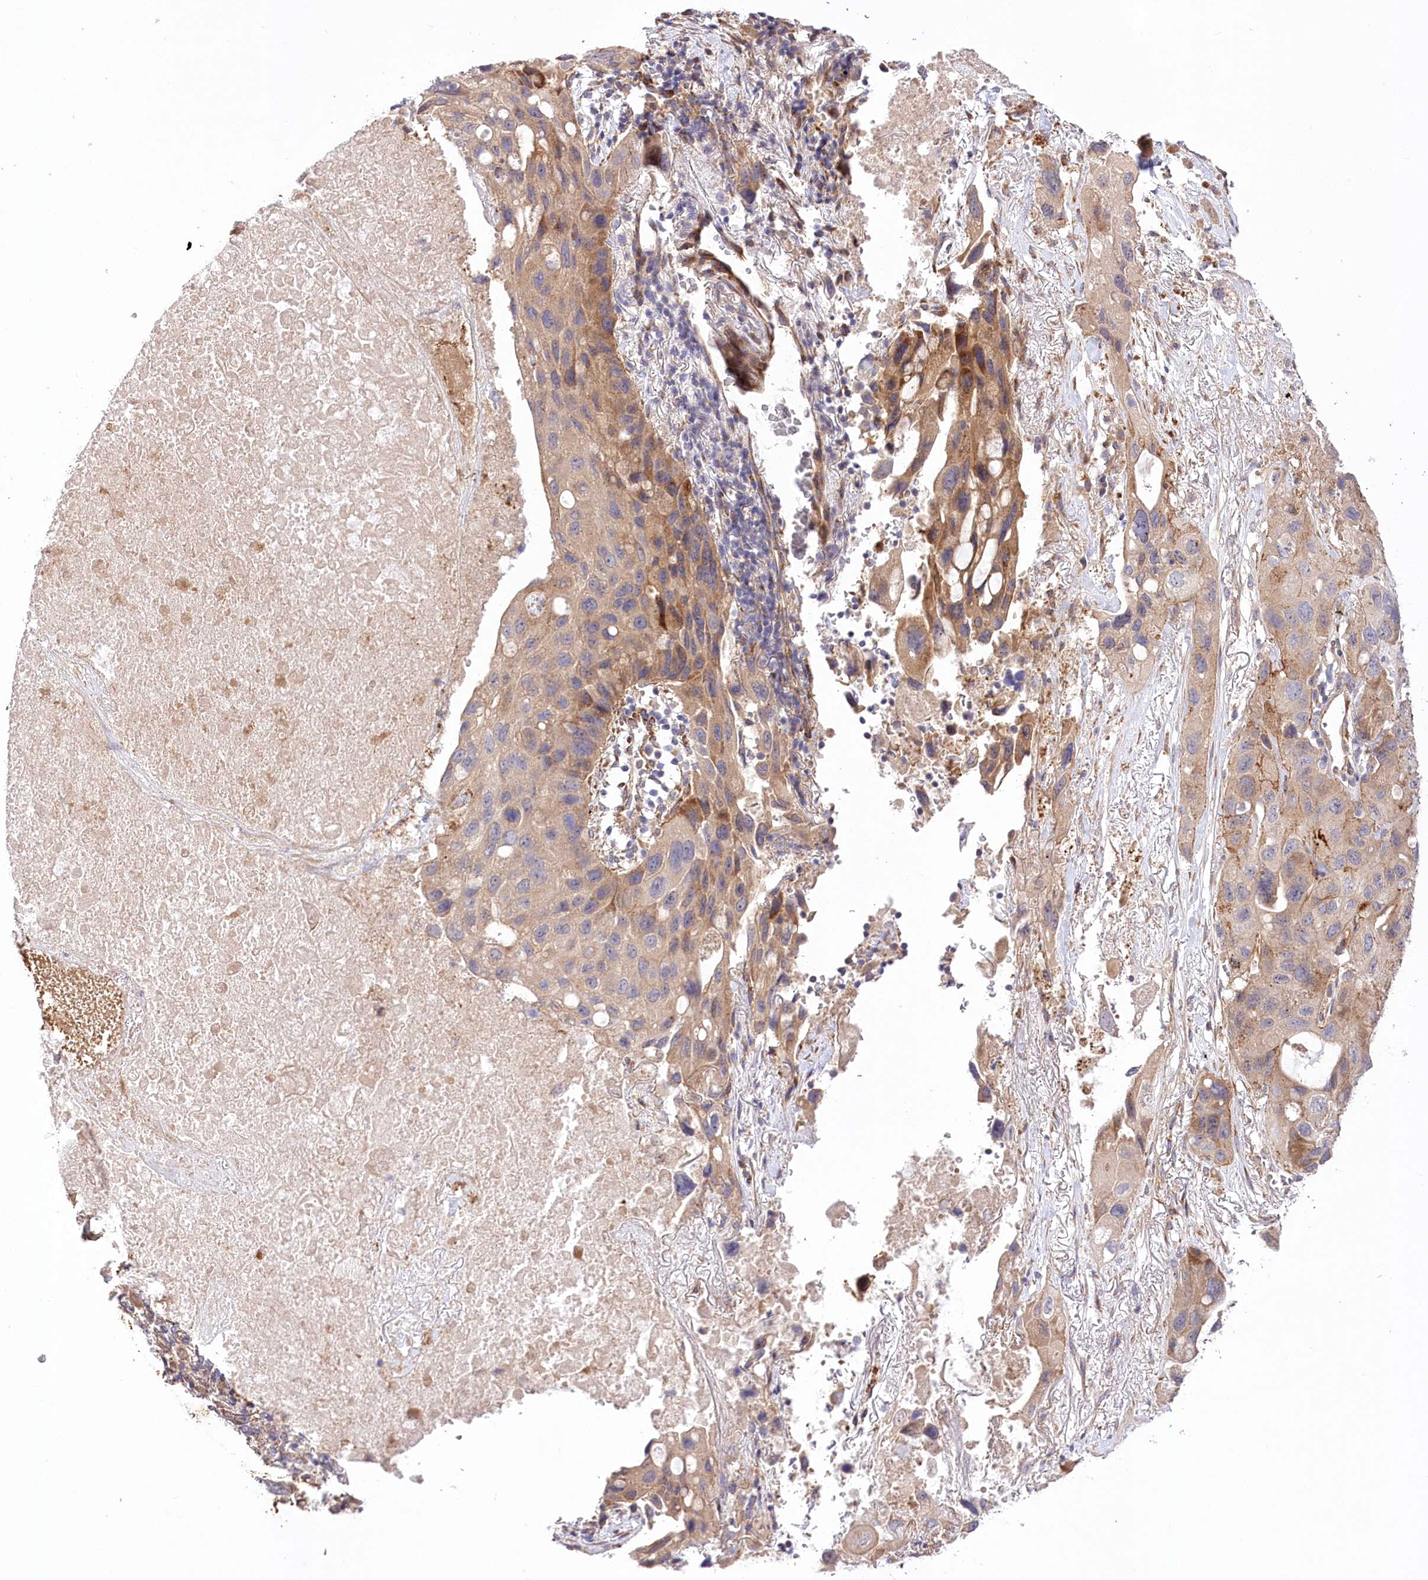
{"staining": {"intensity": "strong", "quantity": "25%-75%", "location": "cytoplasmic/membranous"}, "tissue": "lung cancer", "cell_type": "Tumor cells", "image_type": "cancer", "snomed": [{"axis": "morphology", "description": "Squamous cell carcinoma, NOS"}, {"axis": "topography", "description": "Lung"}], "caption": "Lung squamous cell carcinoma stained with a protein marker reveals strong staining in tumor cells.", "gene": "TRUB1", "patient": {"sex": "female", "age": 73}}